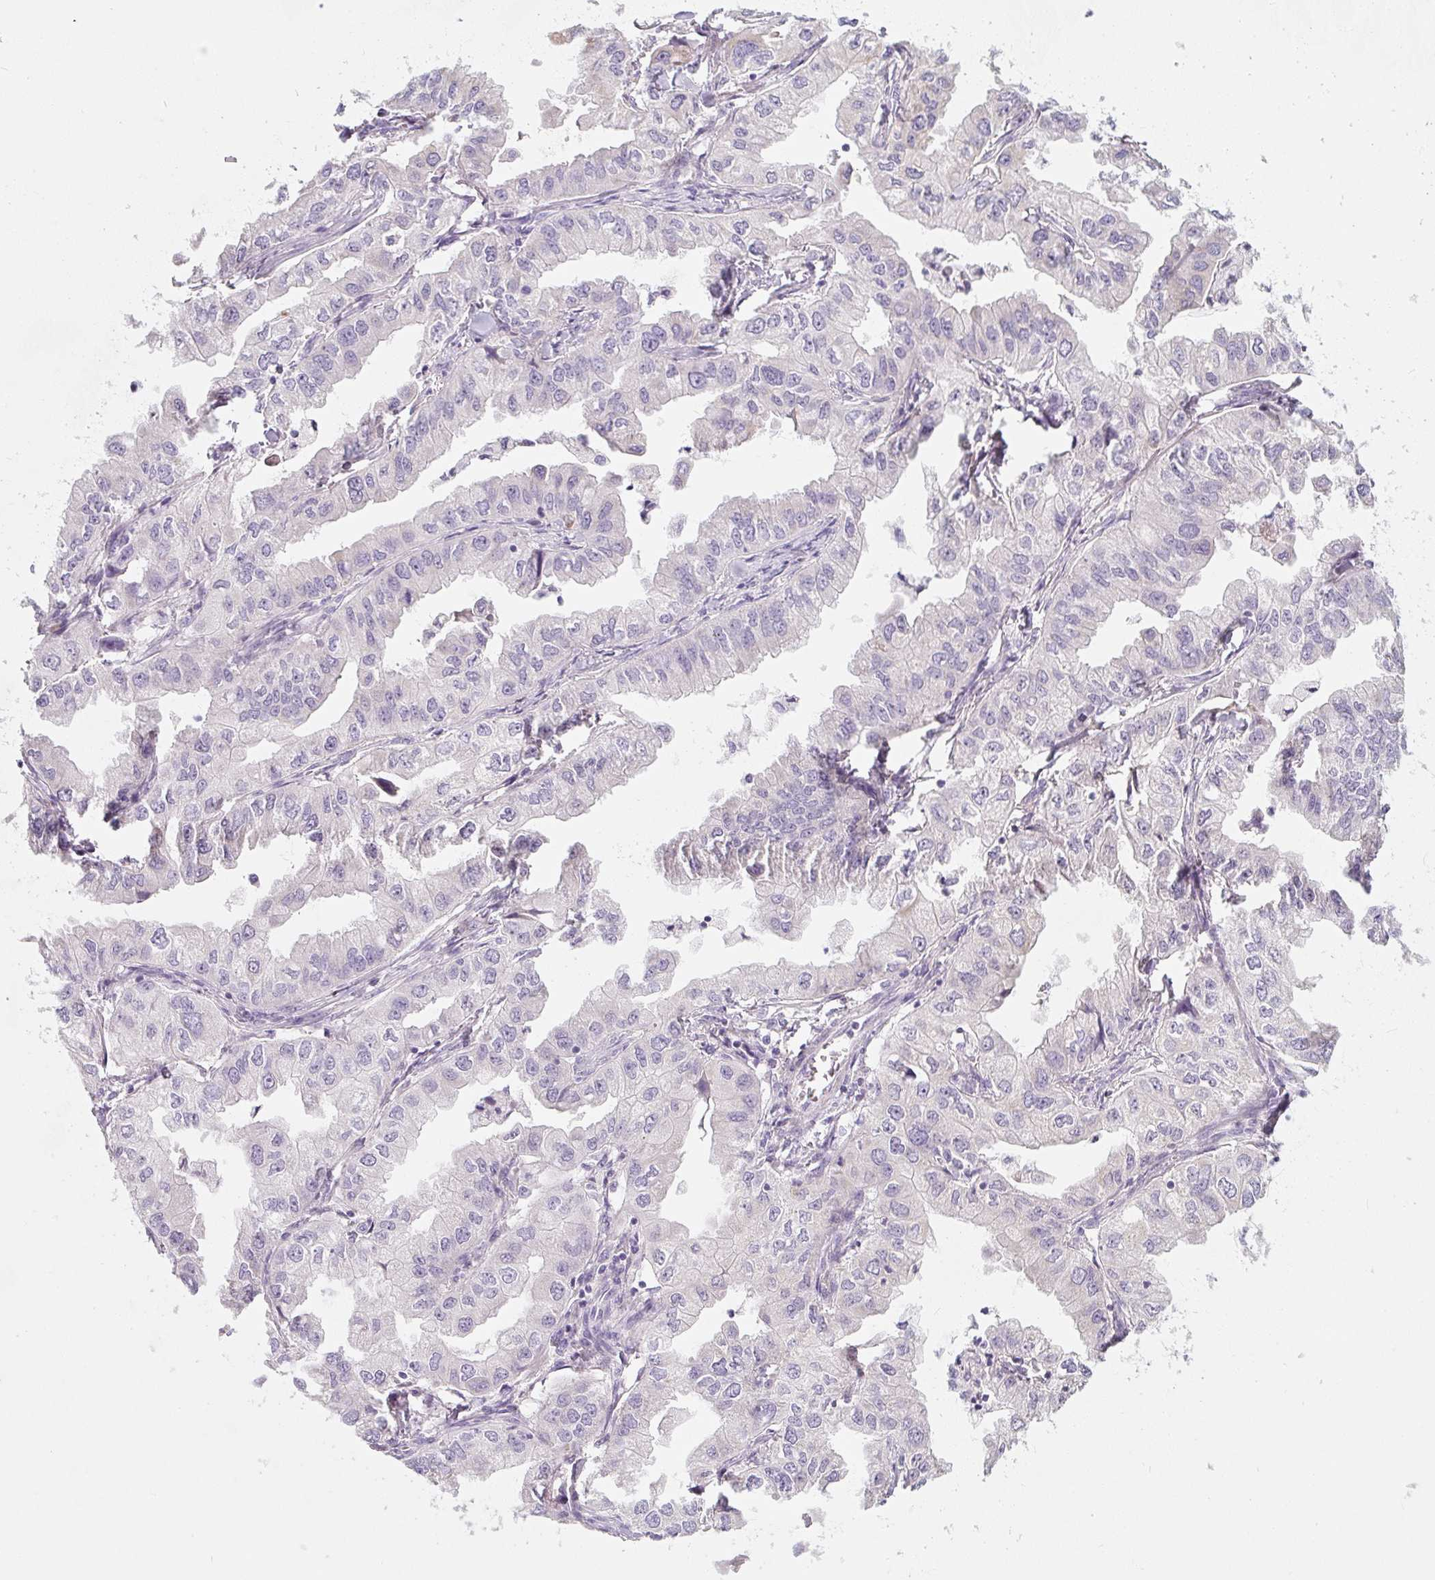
{"staining": {"intensity": "weak", "quantity": "<25%", "location": "cytoplasmic/membranous"}, "tissue": "lung cancer", "cell_type": "Tumor cells", "image_type": "cancer", "snomed": [{"axis": "morphology", "description": "Adenocarcinoma, NOS"}, {"axis": "topography", "description": "Lung"}], "caption": "This is an immunohistochemistry image of lung adenocarcinoma. There is no positivity in tumor cells.", "gene": "PWWP3B", "patient": {"sex": "male", "age": 48}}